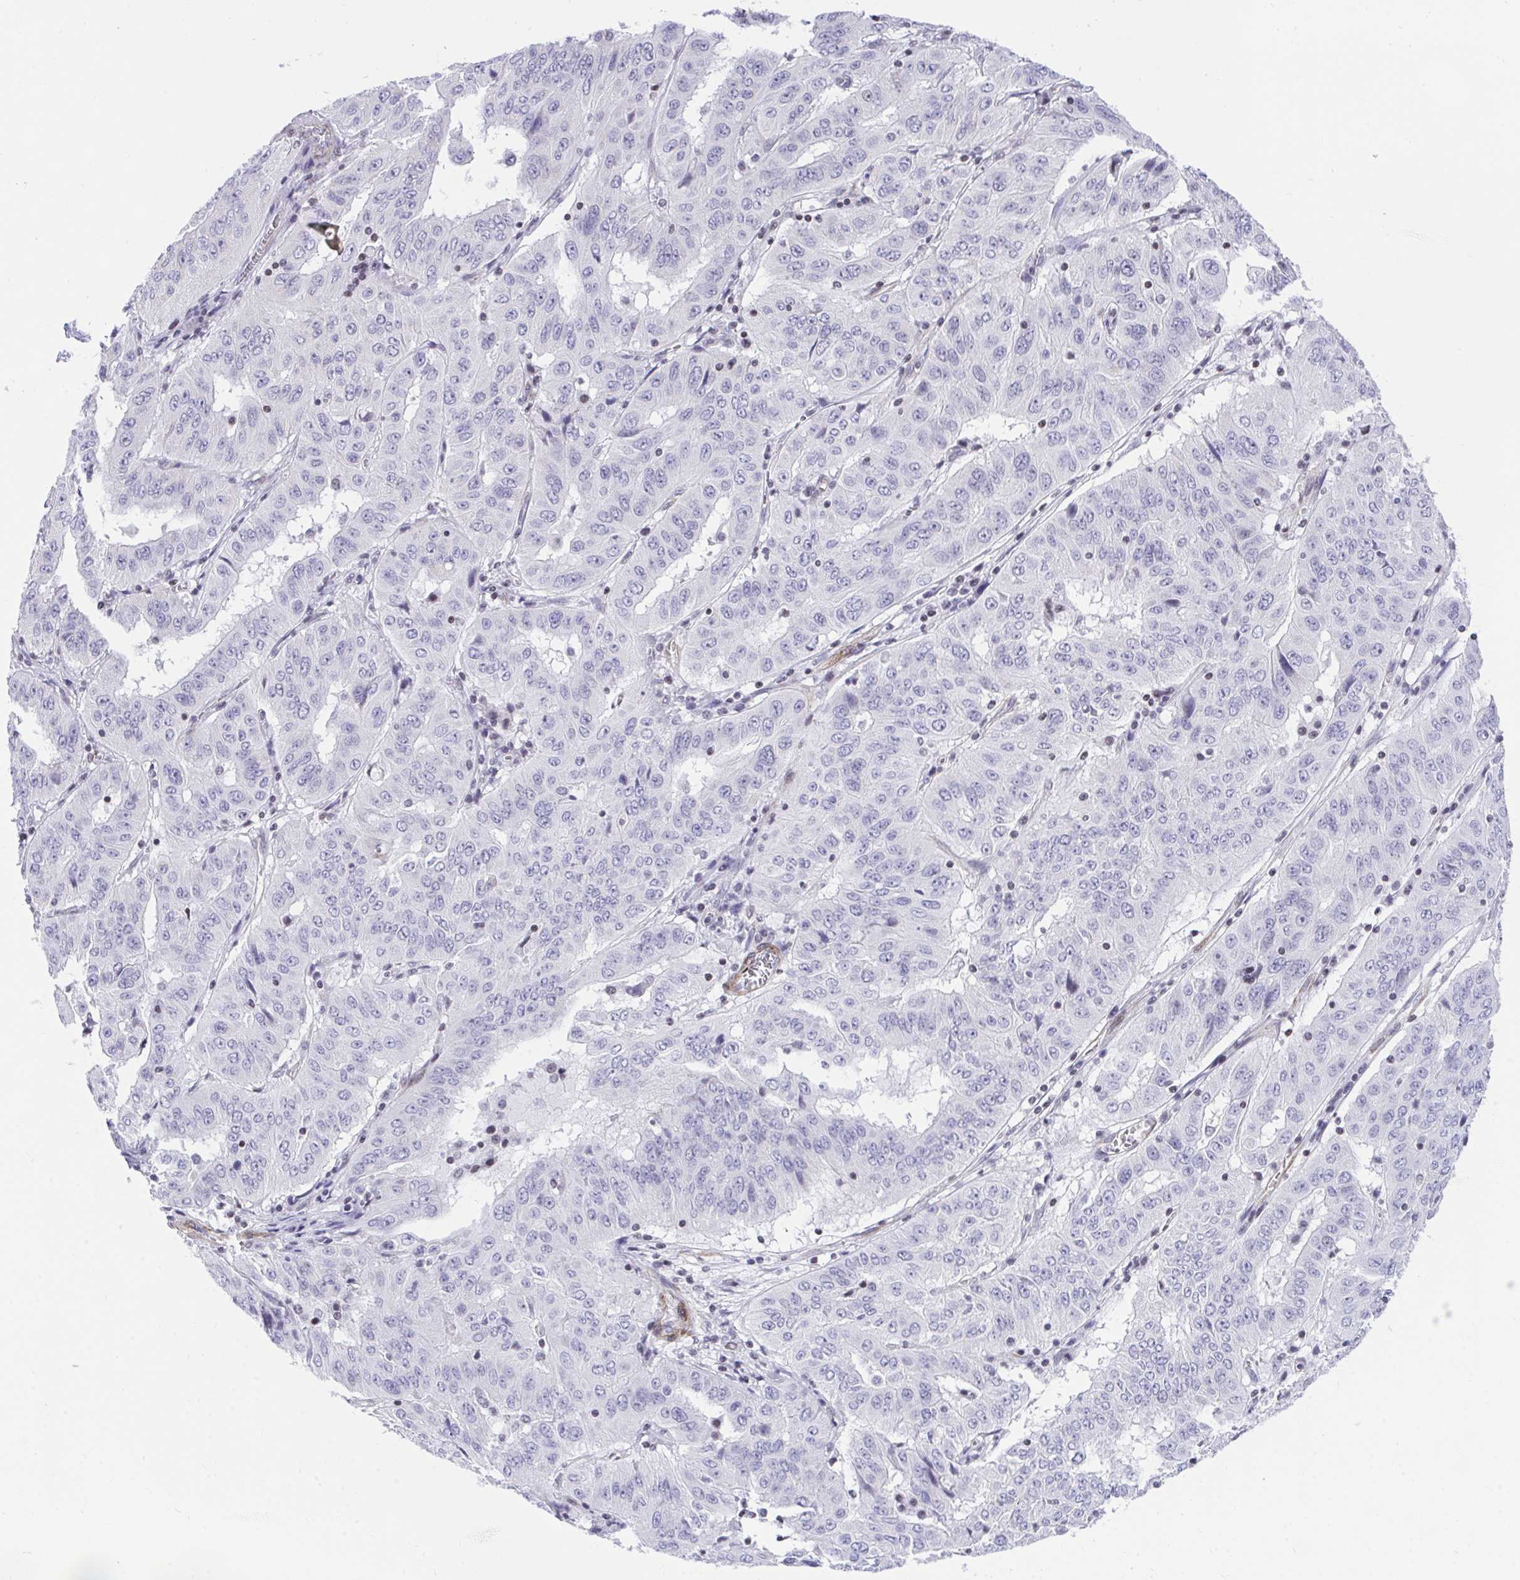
{"staining": {"intensity": "negative", "quantity": "none", "location": "none"}, "tissue": "pancreatic cancer", "cell_type": "Tumor cells", "image_type": "cancer", "snomed": [{"axis": "morphology", "description": "Adenocarcinoma, NOS"}, {"axis": "topography", "description": "Pancreas"}], "caption": "The image demonstrates no staining of tumor cells in pancreatic adenocarcinoma.", "gene": "KCNN4", "patient": {"sex": "male", "age": 63}}